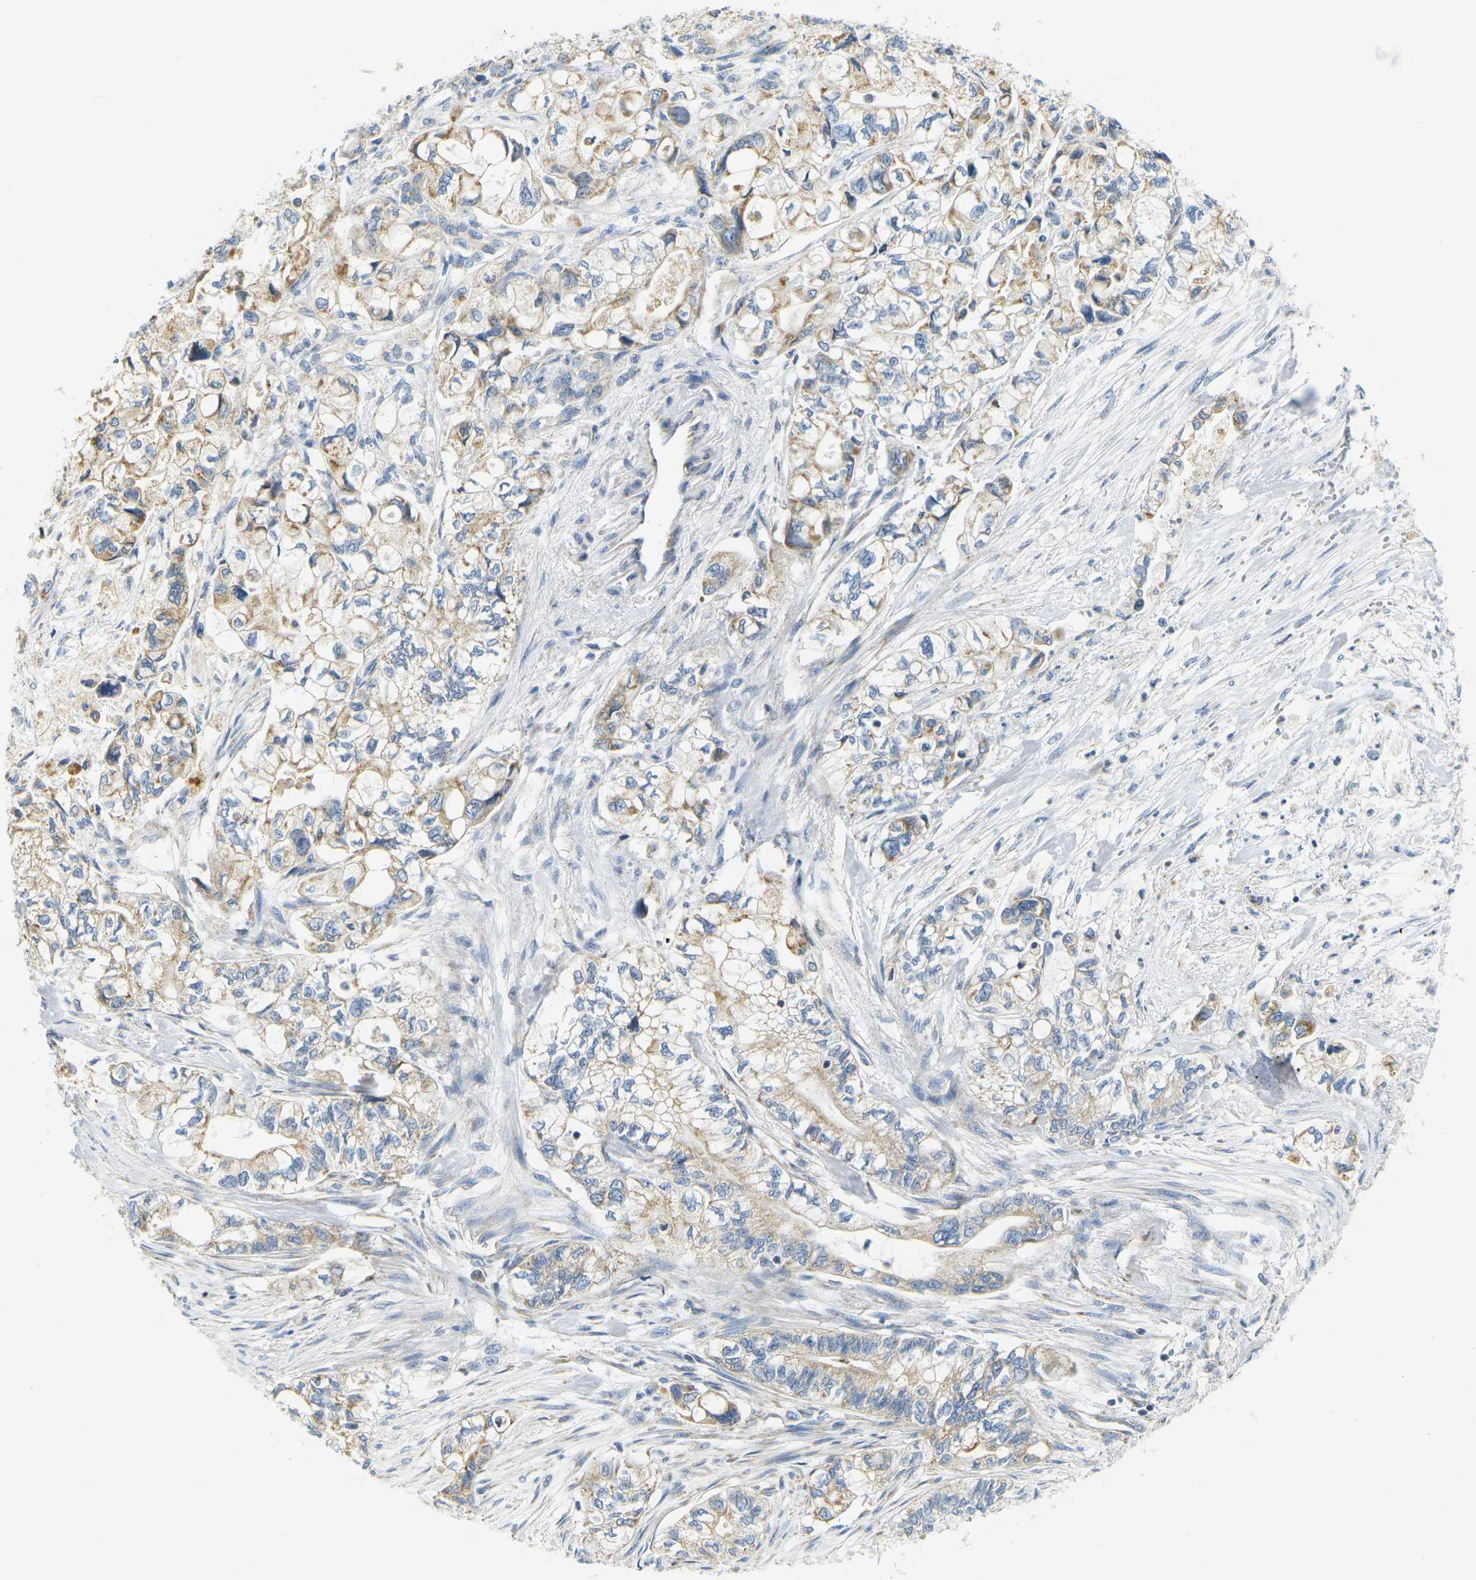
{"staining": {"intensity": "moderate", "quantity": ">75%", "location": "cytoplasmic/membranous"}, "tissue": "pancreatic cancer", "cell_type": "Tumor cells", "image_type": "cancer", "snomed": [{"axis": "morphology", "description": "Adenocarcinoma, NOS"}, {"axis": "topography", "description": "Pancreas"}], "caption": "Protein staining of pancreatic cancer tissue shows moderate cytoplasmic/membranous staining in approximately >75% of tumor cells. The staining was performed using DAB (3,3'-diaminobenzidine), with brown indicating positive protein expression. Nuclei are stained blue with hematoxylin.", "gene": "PARD6B", "patient": {"sex": "male", "age": 79}}